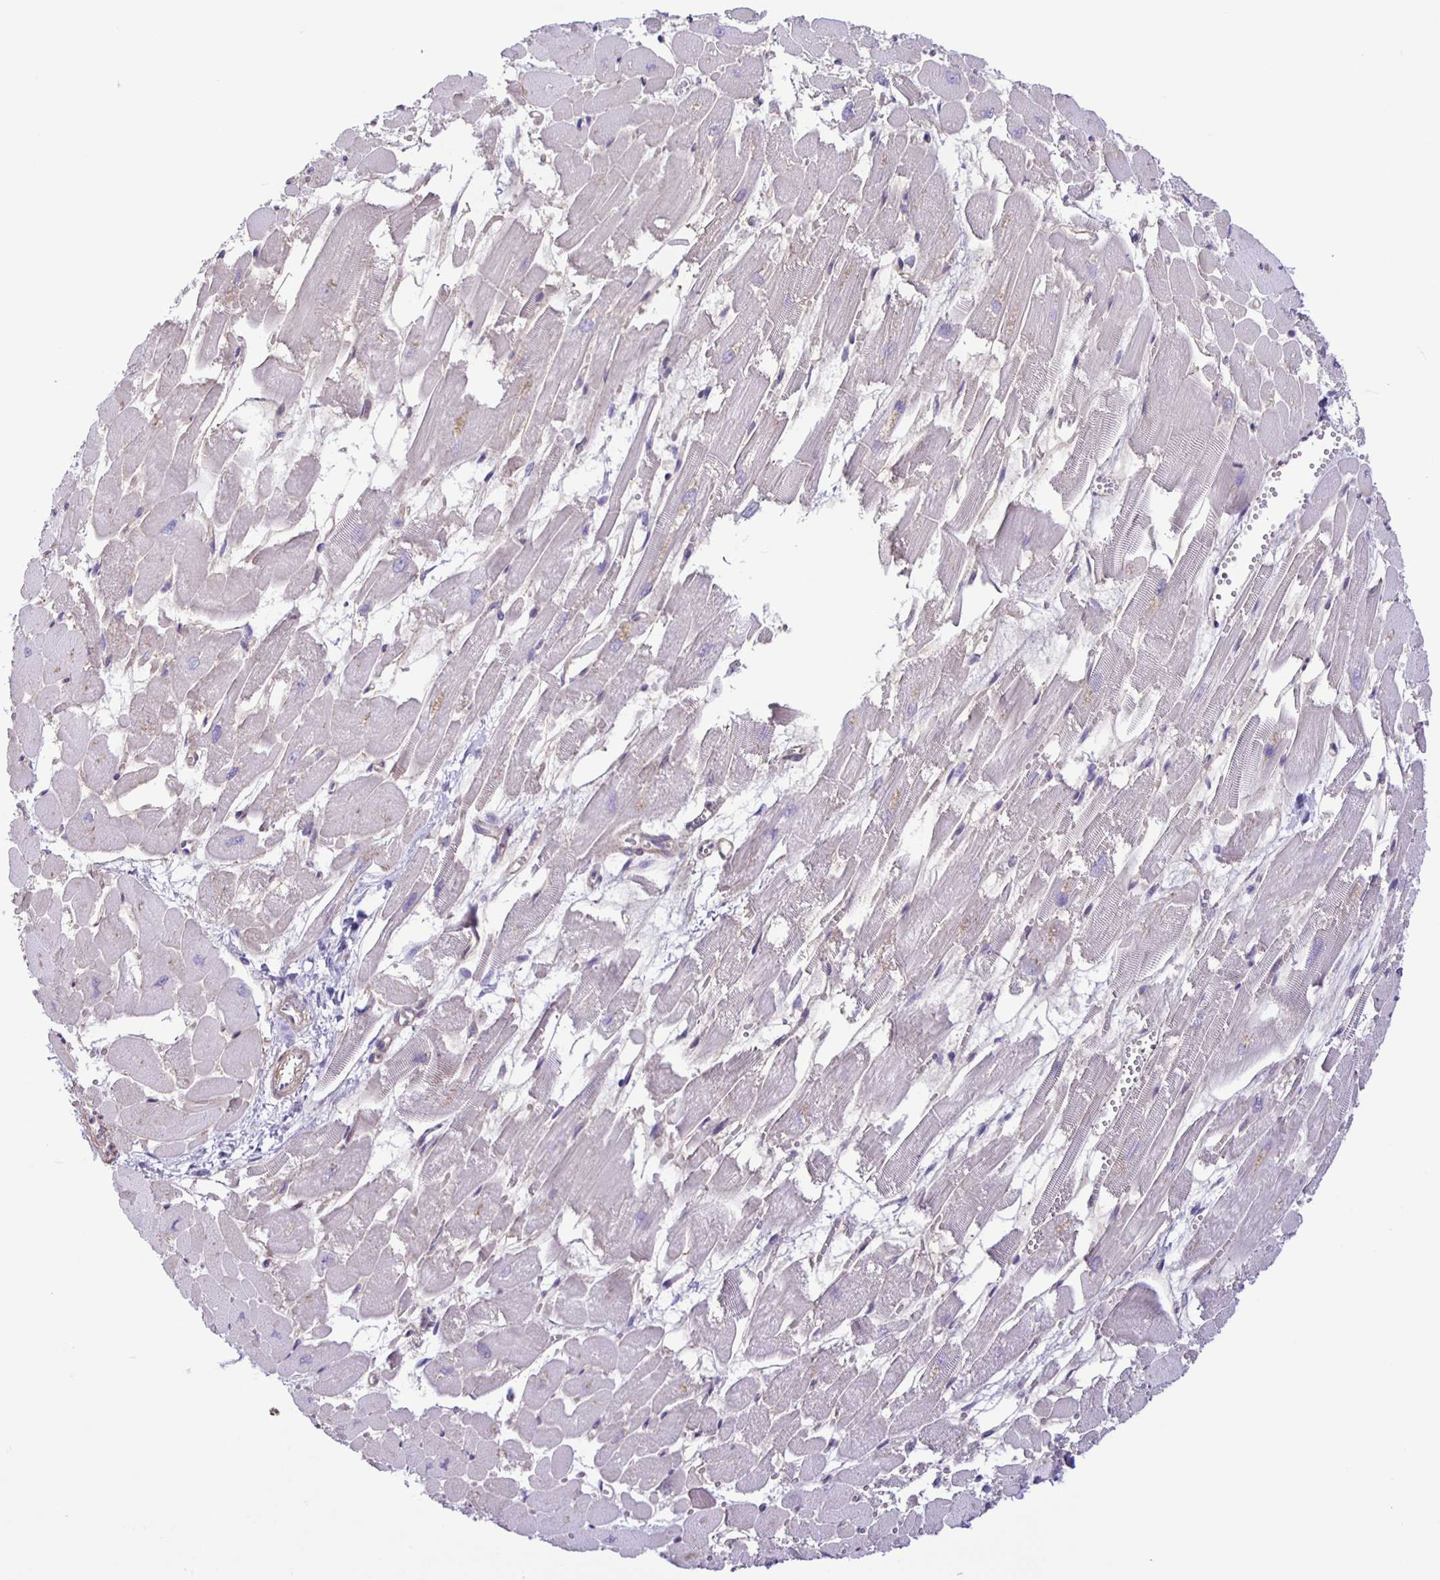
{"staining": {"intensity": "negative", "quantity": "none", "location": "none"}, "tissue": "heart muscle", "cell_type": "Cardiomyocytes", "image_type": "normal", "snomed": [{"axis": "morphology", "description": "Normal tissue, NOS"}, {"axis": "topography", "description": "Heart"}], "caption": "This histopathology image is of unremarkable heart muscle stained with immunohistochemistry (IHC) to label a protein in brown with the nuclei are counter-stained blue. There is no expression in cardiomyocytes. (DAB (3,3'-diaminobenzidine) immunohistochemistry with hematoxylin counter stain).", "gene": "BOLL", "patient": {"sex": "female", "age": 52}}